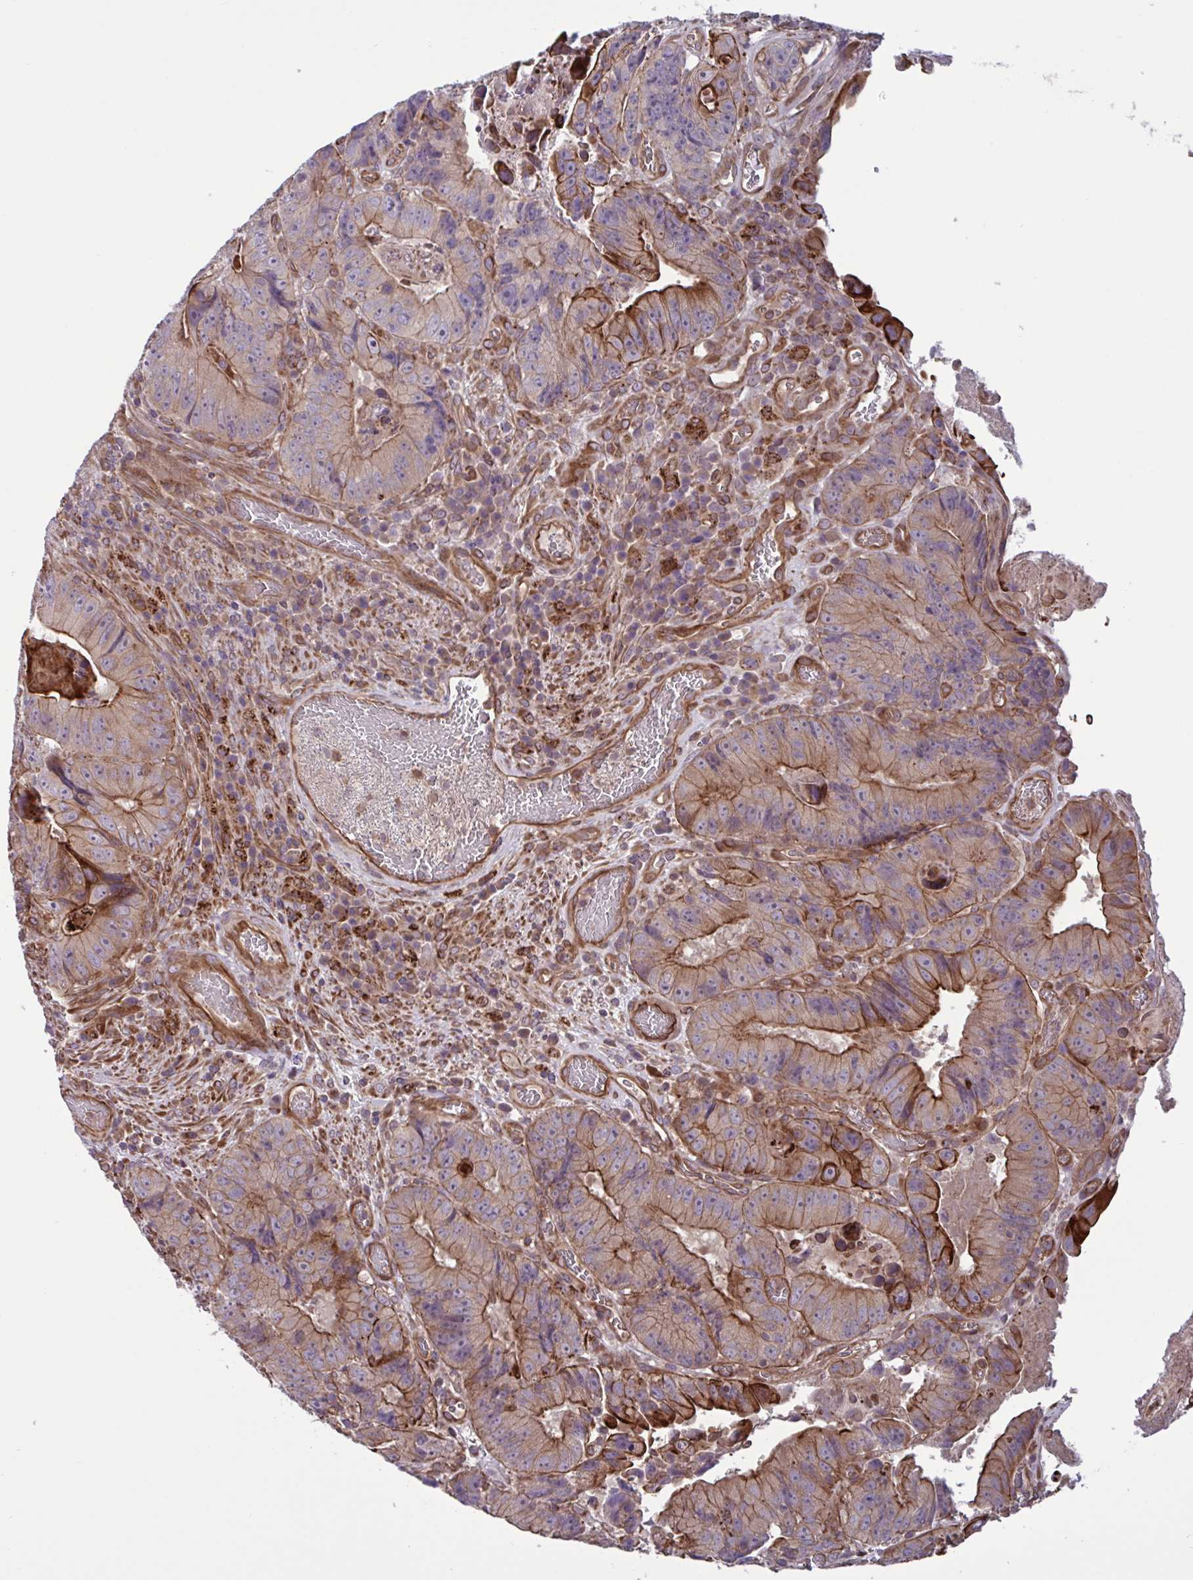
{"staining": {"intensity": "strong", "quantity": "25%-75%", "location": "cytoplasmic/membranous"}, "tissue": "colorectal cancer", "cell_type": "Tumor cells", "image_type": "cancer", "snomed": [{"axis": "morphology", "description": "Adenocarcinoma, NOS"}, {"axis": "topography", "description": "Colon"}], "caption": "This is an image of IHC staining of colorectal cancer (adenocarcinoma), which shows strong expression in the cytoplasmic/membranous of tumor cells.", "gene": "GLTP", "patient": {"sex": "female", "age": 86}}